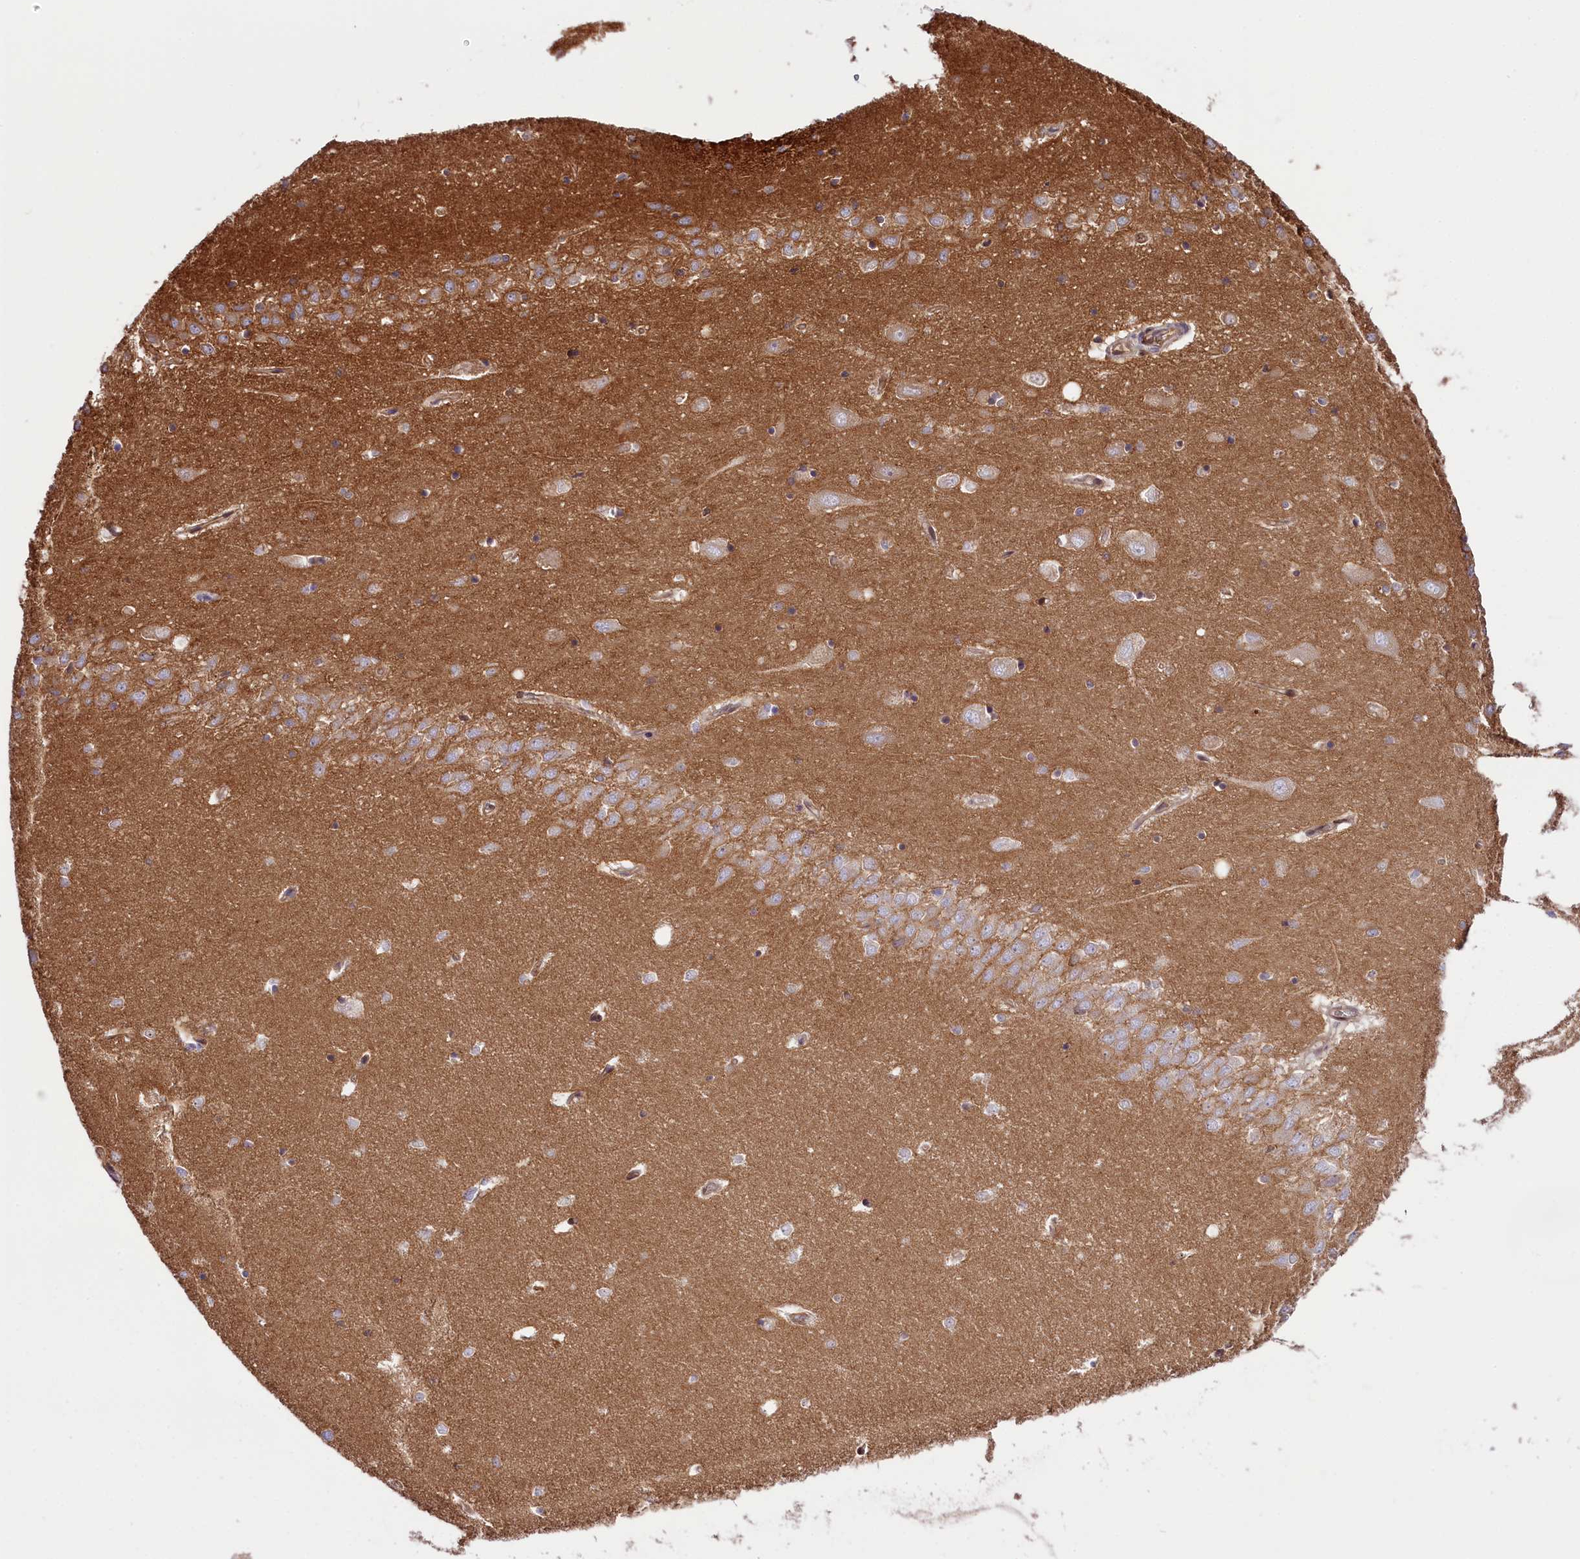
{"staining": {"intensity": "negative", "quantity": "none", "location": "none"}, "tissue": "hippocampus", "cell_type": "Glial cells", "image_type": "normal", "snomed": [{"axis": "morphology", "description": "Normal tissue, NOS"}, {"axis": "topography", "description": "Hippocampus"}], "caption": "A high-resolution micrograph shows immunohistochemistry (IHC) staining of benign hippocampus, which demonstrates no significant staining in glial cells. (DAB (3,3'-diaminobenzidine) immunohistochemistry visualized using brightfield microscopy, high magnification).", "gene": "CD99L2", "patient": {"sex": "female", "age": 64}}